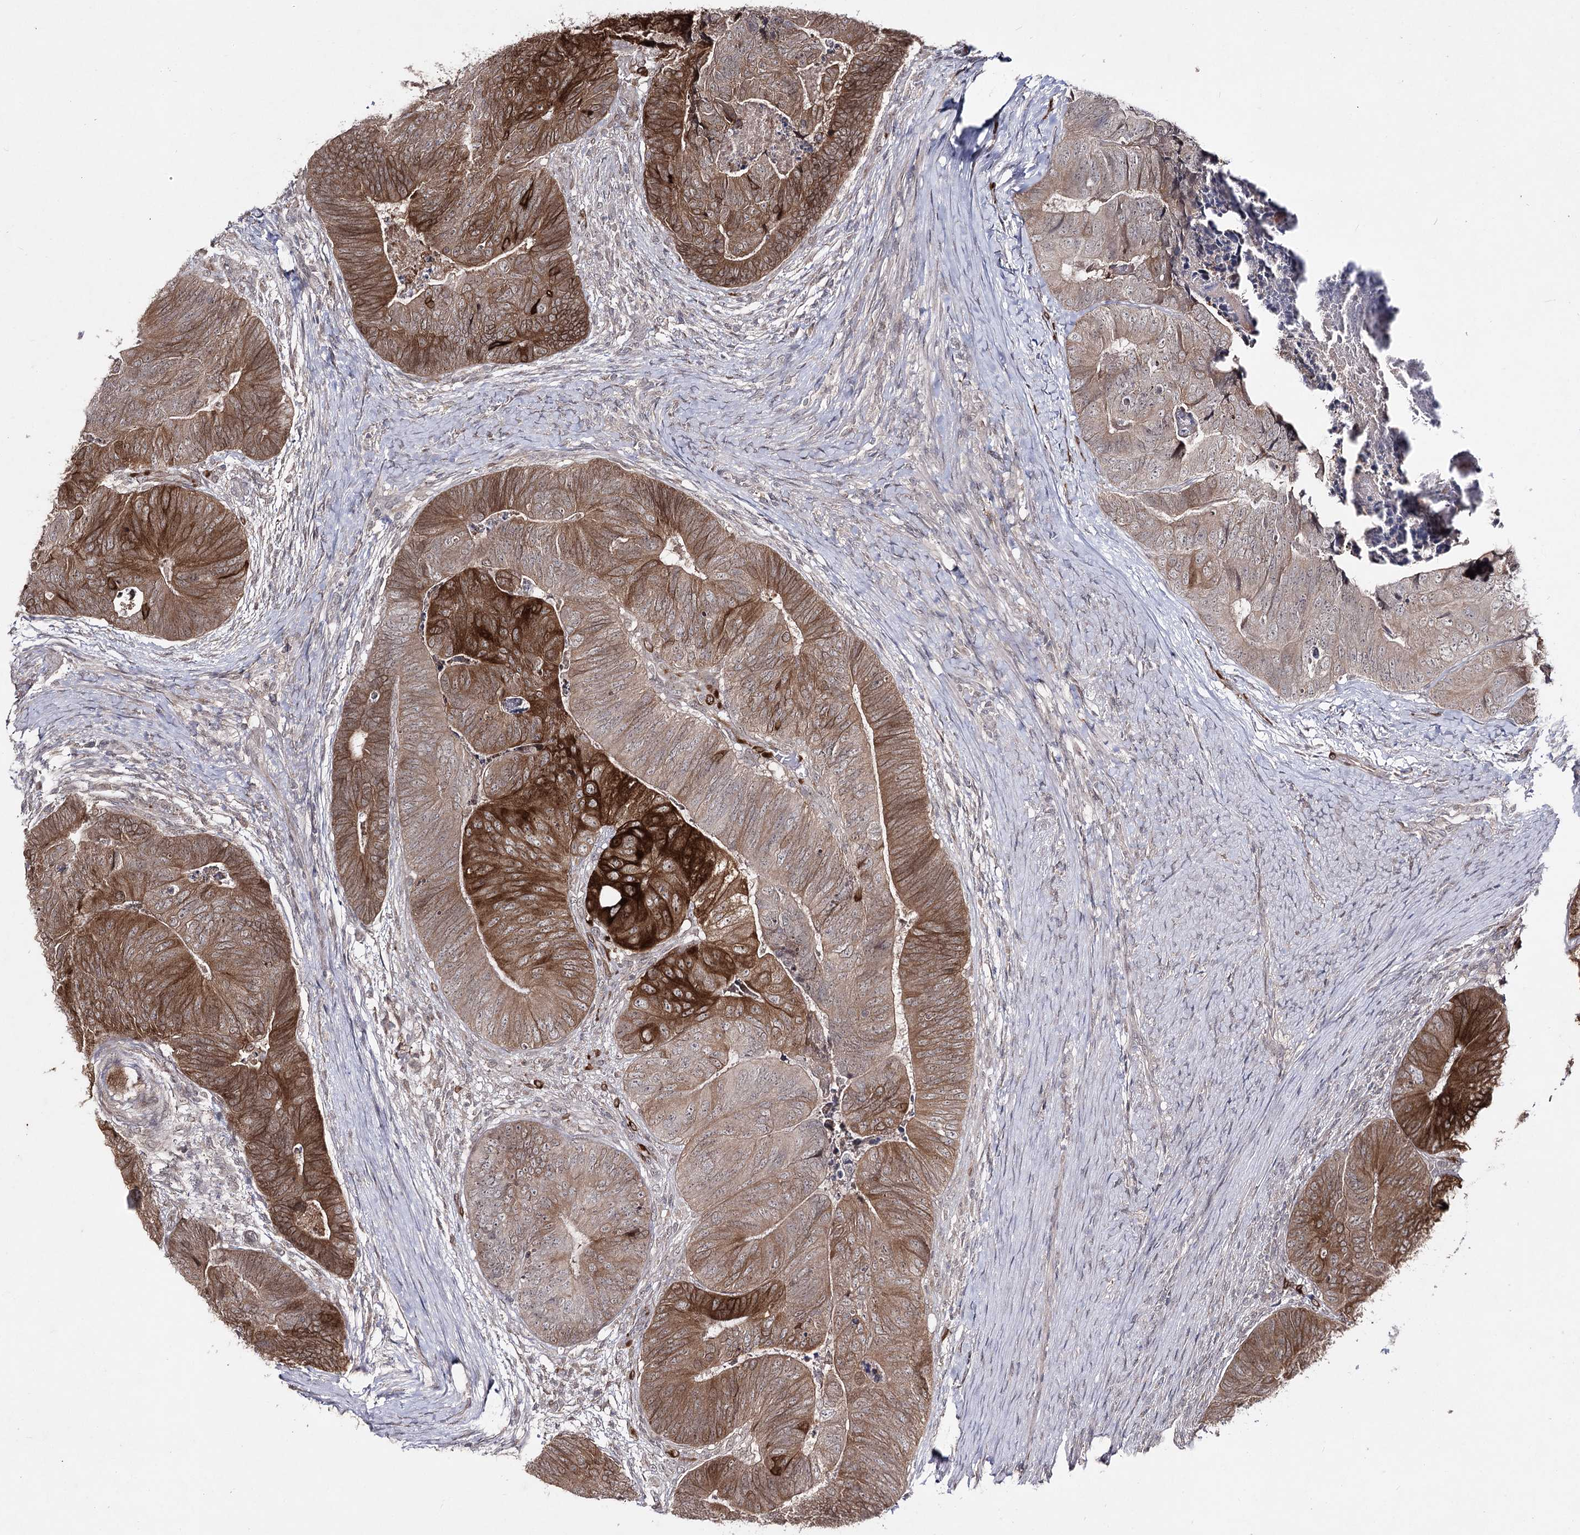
{"staining": {"intensity": "strong", "quantity": "25%-75%", "location": "cytoplasmic/membranous"}, "tissue": "colorectal cancer", "cell_type": "Tumor cells", "image_type": "cancer", "snomed": [{"axis": "morphology", "description": "Adenocarcinoma, NOS"}, {"axis": "topography", "description": "Colon"}], "caption": "Human colorectal cancer stained with a brown dye reveals strong cytoplasmic/membranous positive expression in approximately 25%-75% of tumor cells.", "gene": "HSD11B2", "patient": {"sex": "female", "age": 67}}